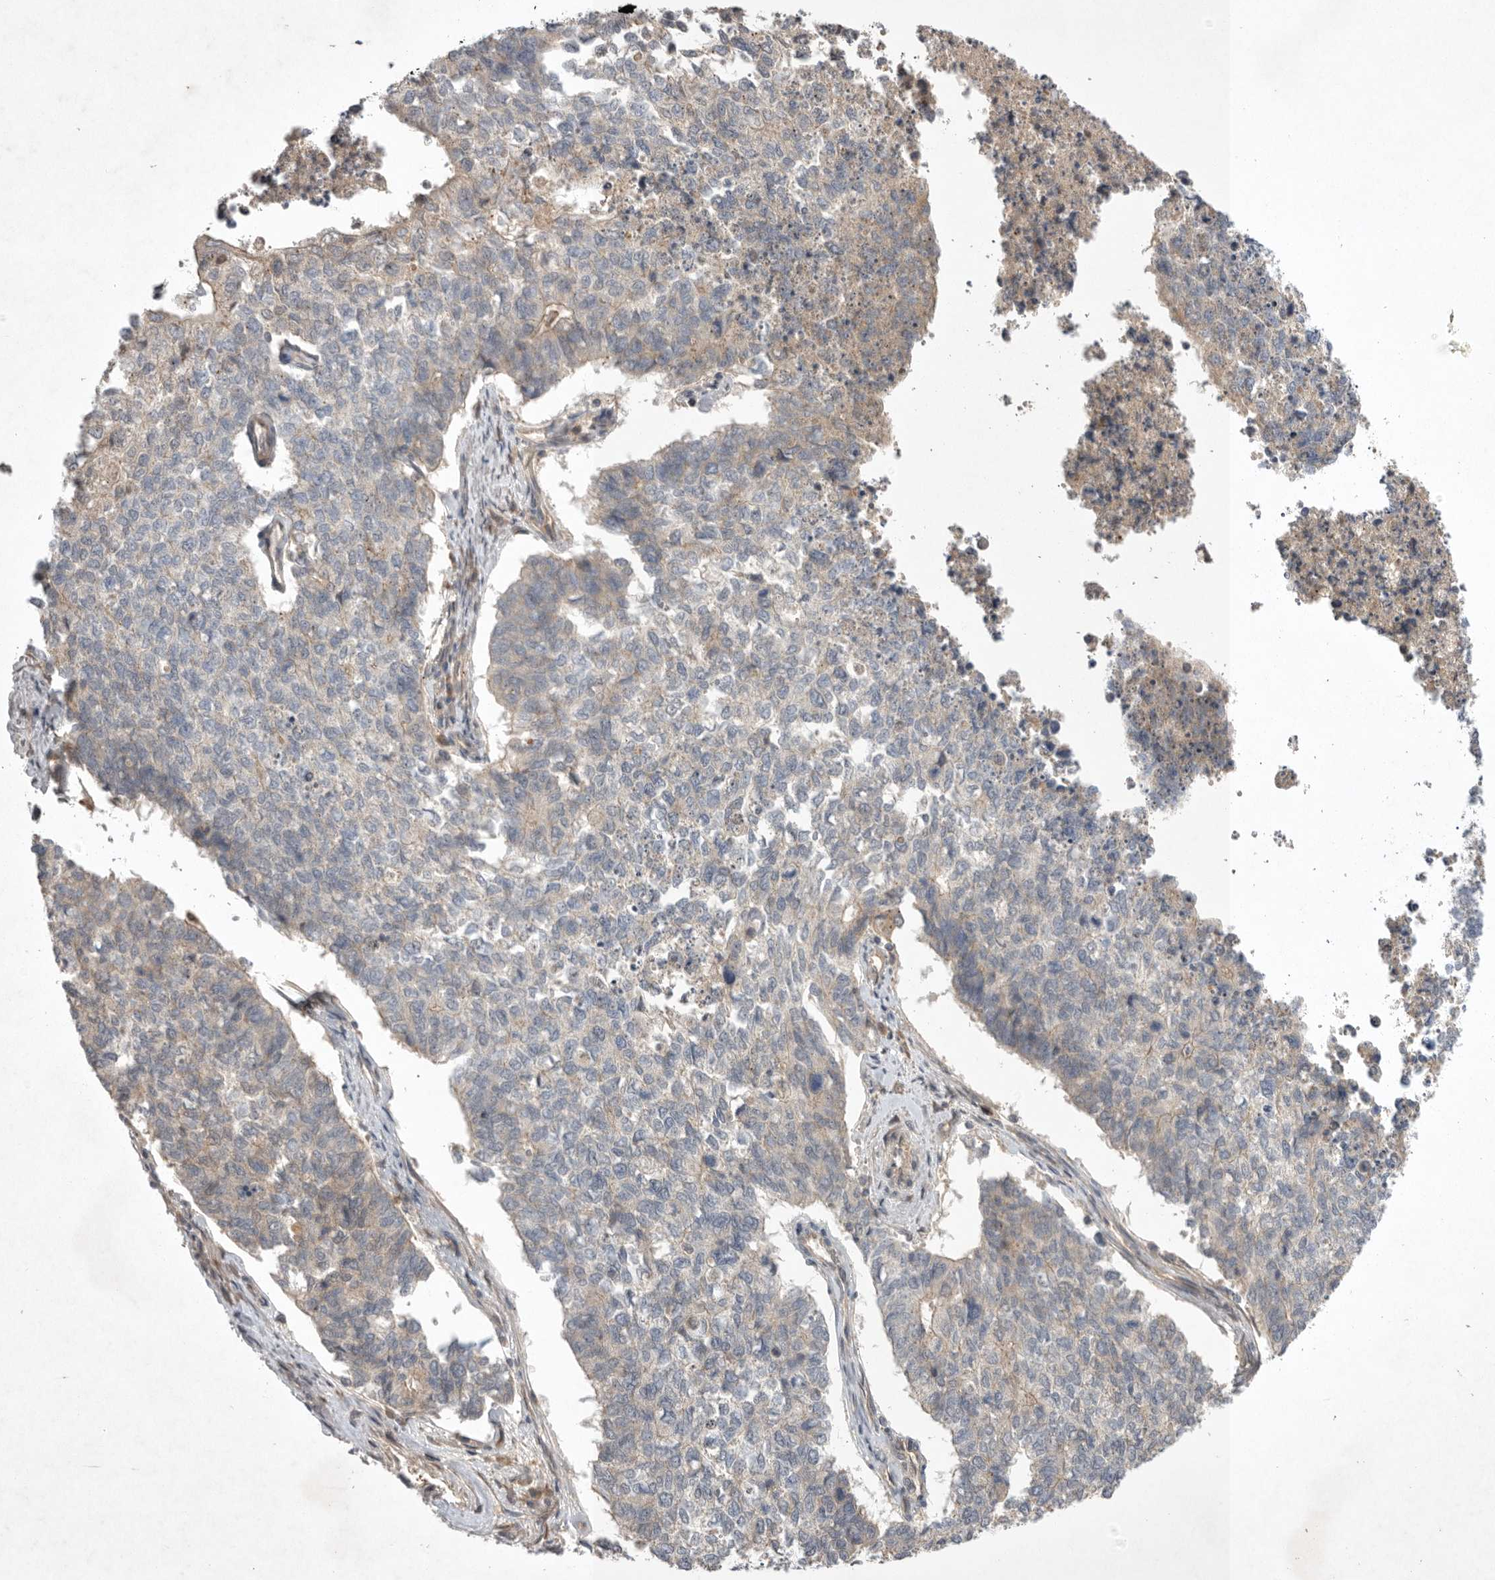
{"staining": {"intensity": "weak", "quantity": "<25%", "location": "cytoplasmic/membranous"}, "tissue": "cervical cancer", "cell_type": "Tumor cells", "image_type": "cancer", "snomed": [{"axis": "morphology", "description": "Squamous cell carcinoma, NOS"}, {"axis": "topography", "description": "Cervix"}], "caption": "This is an immunohistochemistry histopathology image of human squamous cell carcinoma (cervical). There is no positivity in tumor cells.", "gene": "NRCAM", "patient": {"sex": "female", "age": 63}}